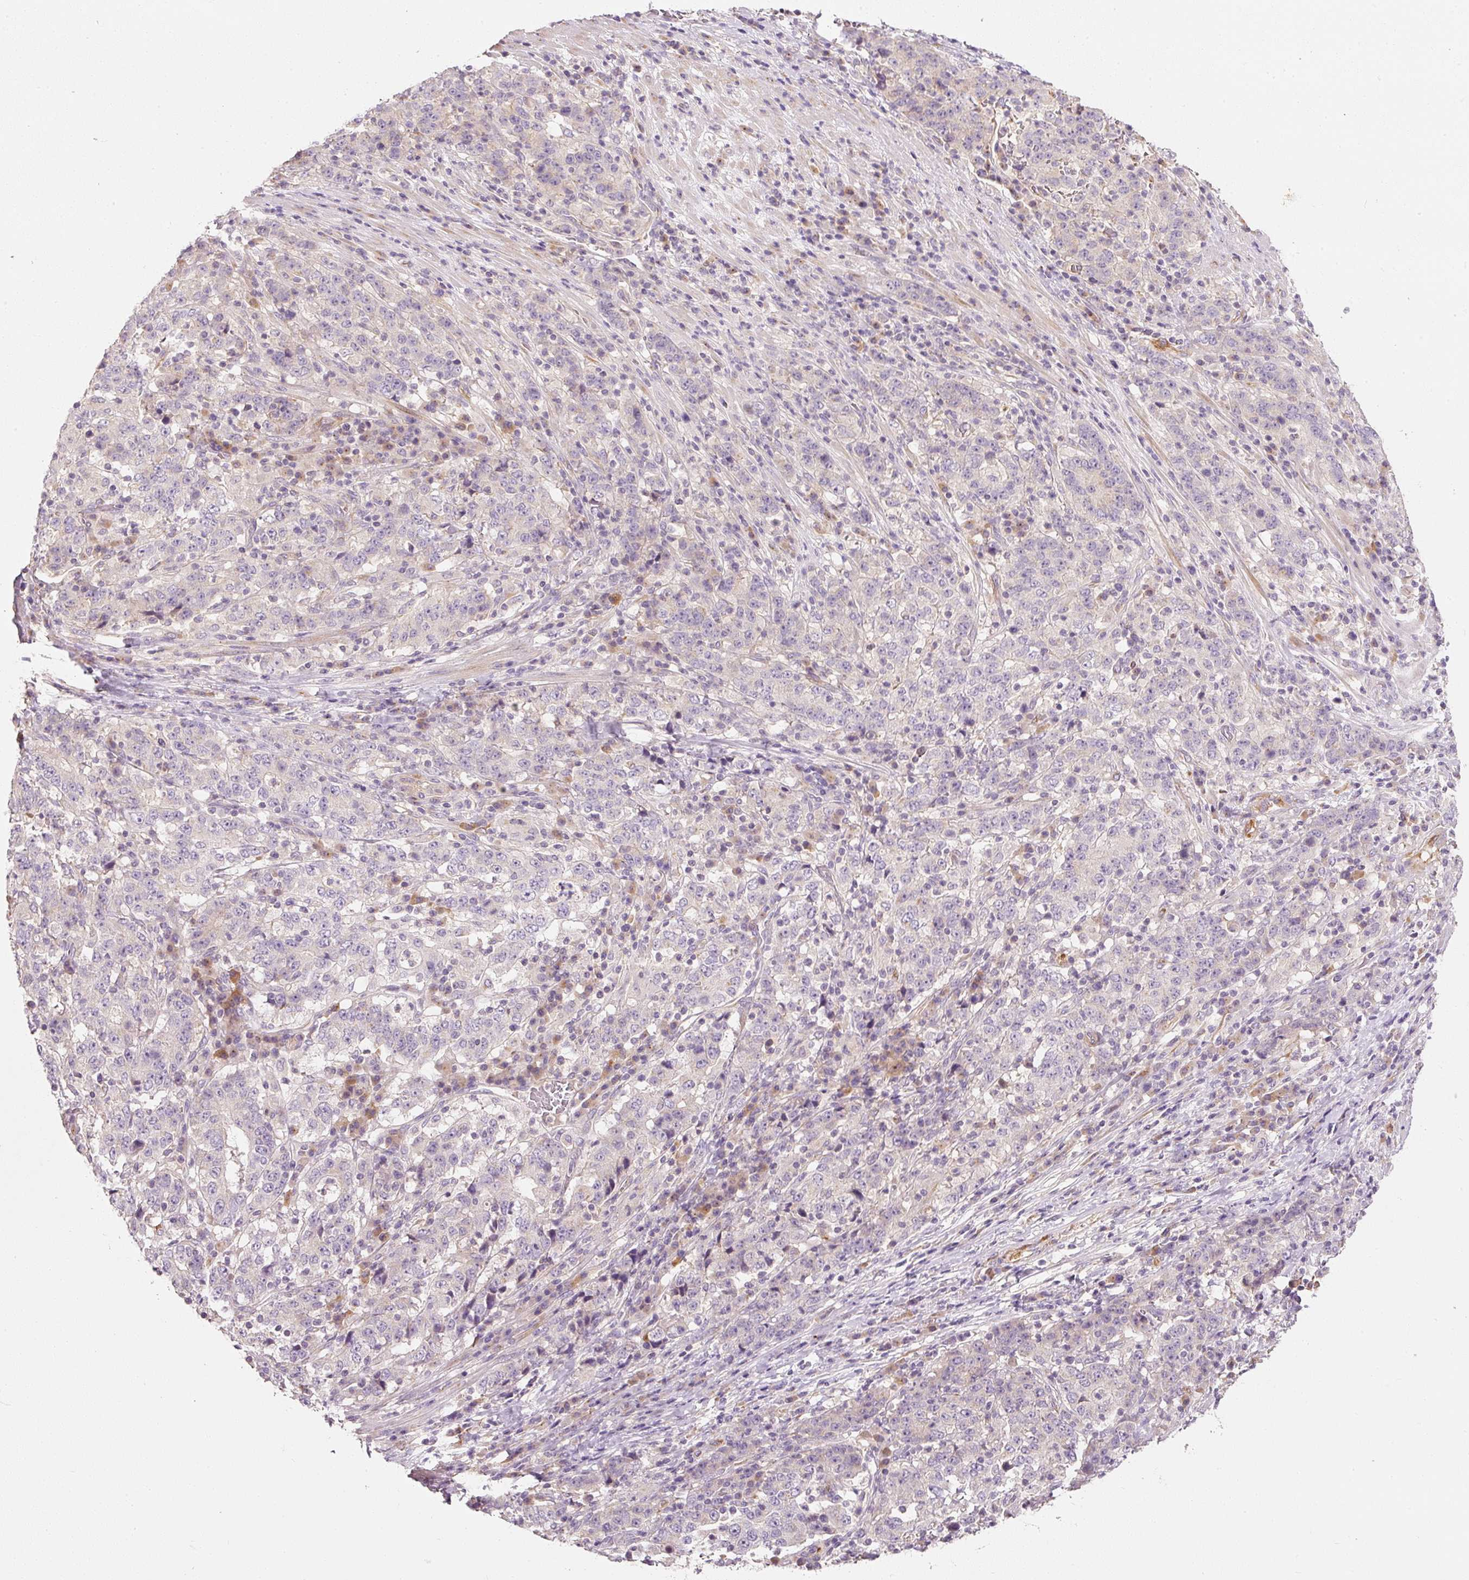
{"staining": {"intensity": "negative", "quantity": "none", "location": "none"}, "tissue": "stomach cancer", "cell_type": "Tumor cells", "image_type": "cancer", "snomed": [{"axis": "morphology", "description": "Adenocarcinoma, NOS"}, {"axis": "topography", "description": "Stomach"}], "caption": "This micrograph is of adenocarcinoma (stomach) stained with IHC to label a protein in brown with the nuclei are counter-stained blue. There is no staining in tumor cells.", "gene": "RNF167", "patient": {"sex": "male", "age": 59}}